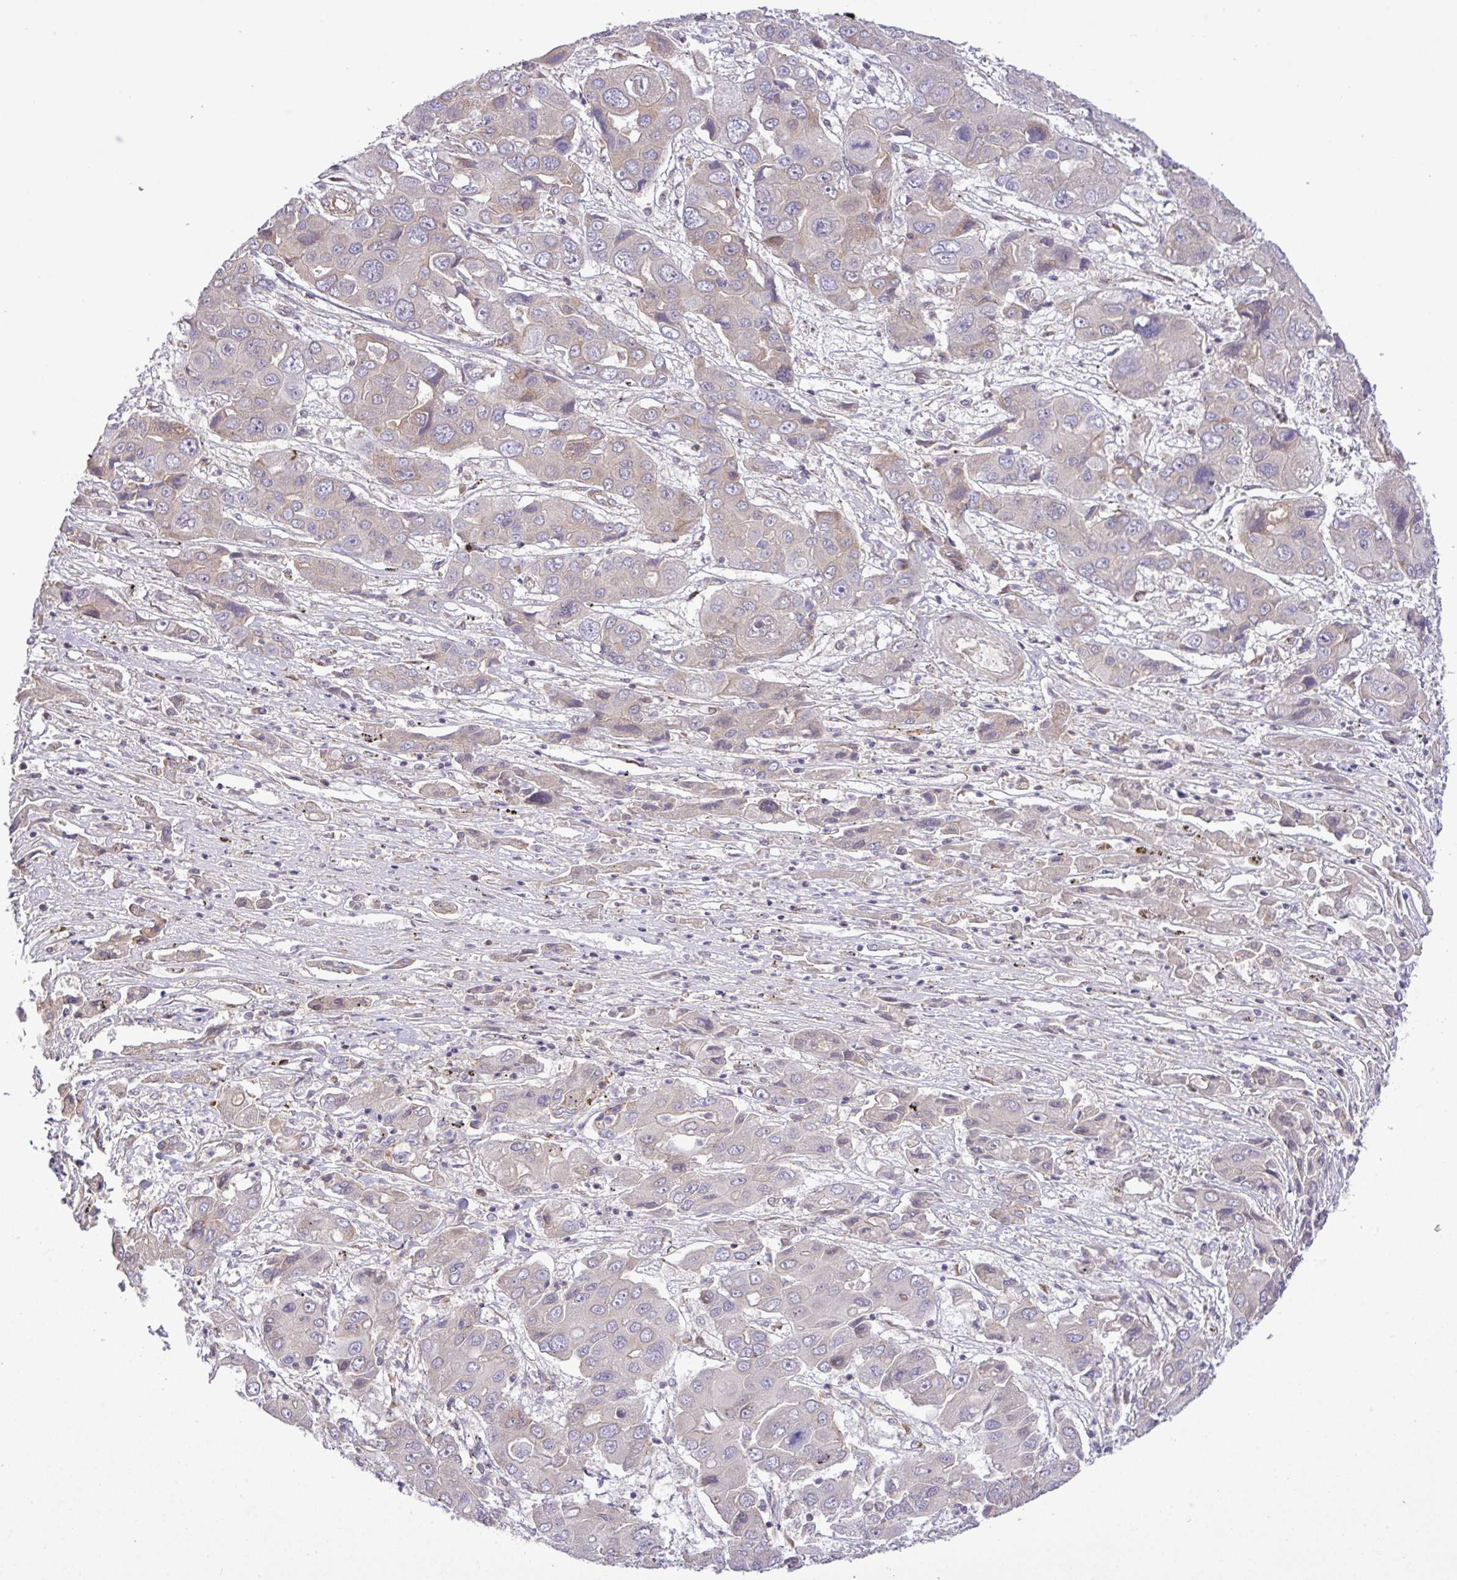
{"staining": {"intensity": "negative", "quantity": "none", "location": "none"}, "tissue": "liver cancer", "cell_type": "Tumor cells", "image_type": "cancer", "snomed": [{"axis": "morphology", "description": "Cholangiocarcinoma"}, {"axis": "topography", "description": "Liver"}], "caption": "High magnification brightfield microscopy of liver cholangiocarcinoma stained with DAB (brown) and counterstained with hematoxylin (blue): tumor cells show no significant staining.", "gene": "FAM222B", "patient": {"sex": "male", "age": 67}}